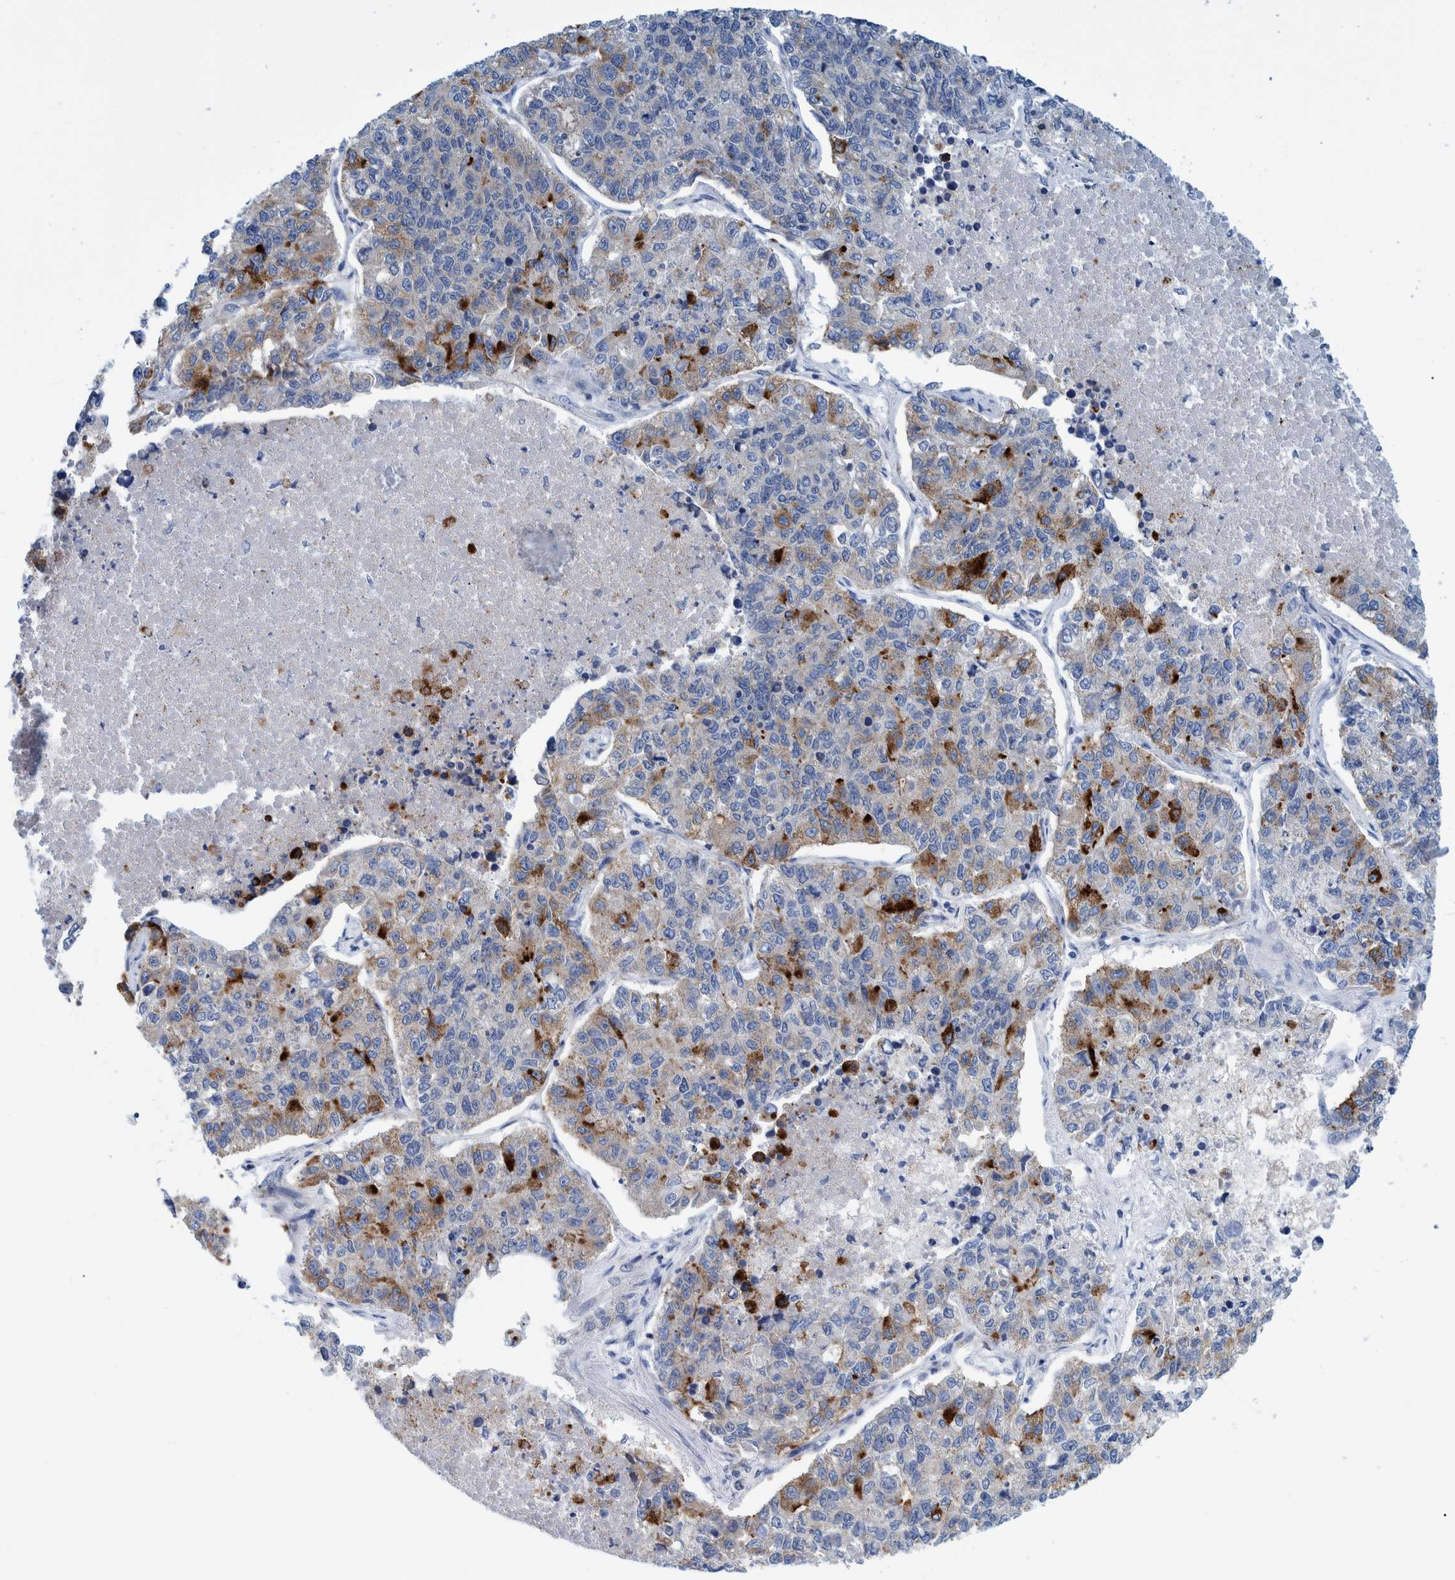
{"staining": {"intensity": "moderate", "quantity": "<25%", "location": "cytoplasmic/membranous"}, "tissue": "lung cancer", "cell_type": "Tumor cells", "image_type": "cancer", "snomed": [{"axis": "morphology", "description": "Adenocarcinoma, NOS"}, {"axis": "topography", "description": "Lung"}], "caption": "DAB (3,3'-diaminobenzidine) immunohistochemical staining of human lung cancer exhibits moderate cytoplasmic/membranous protein expression in approximately <25% of tumor cells. (DAB (3,3'-diaminobenzidine) = brown stain, brightfield microscopy at high magnification).", "gene": "BZW2", "patient": {"sex": "male", "age": 49}}